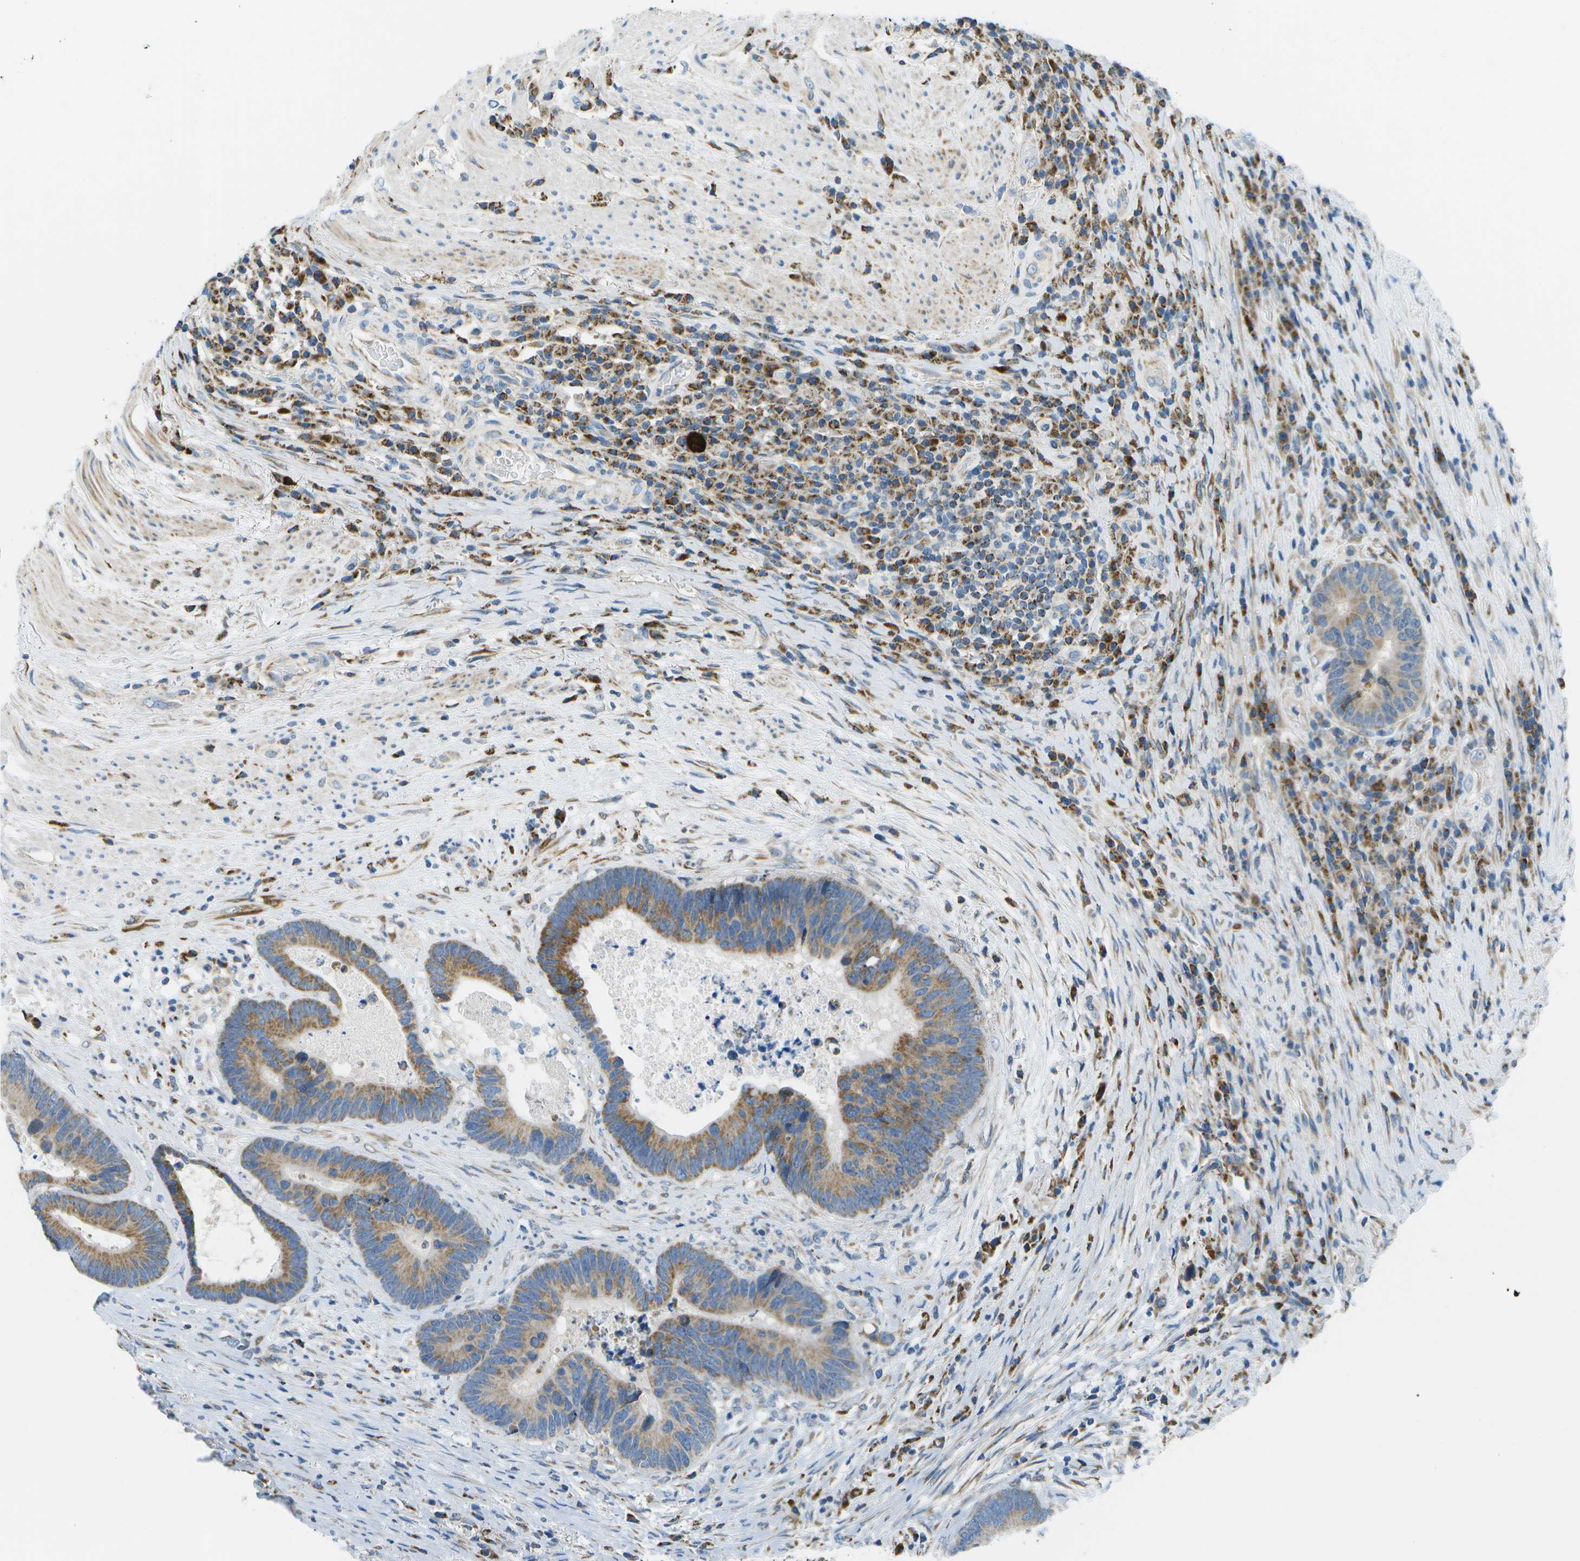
{"staining": {"intensity": "moderate", "quantity": ">75%", "location": "cytoplasmic/membranous"}, "tissue": "colorectal cancer", "cell_type": "Tumor cells", "image_type": "cancer", "snomed": [{"axis": "morphology", "description": "Adenocarcinoma, NOS"}, {"axis": "topography", "description": "Rectum"}], "caption": "Immunohistochemical staining of colorectal adenocarcinoma exhibits moderate cytoplasmic/membranous protein expression in about >75% of tumor cells.", "gene": "PTGIS", "patient": {"sex": "female", "age": 89}}